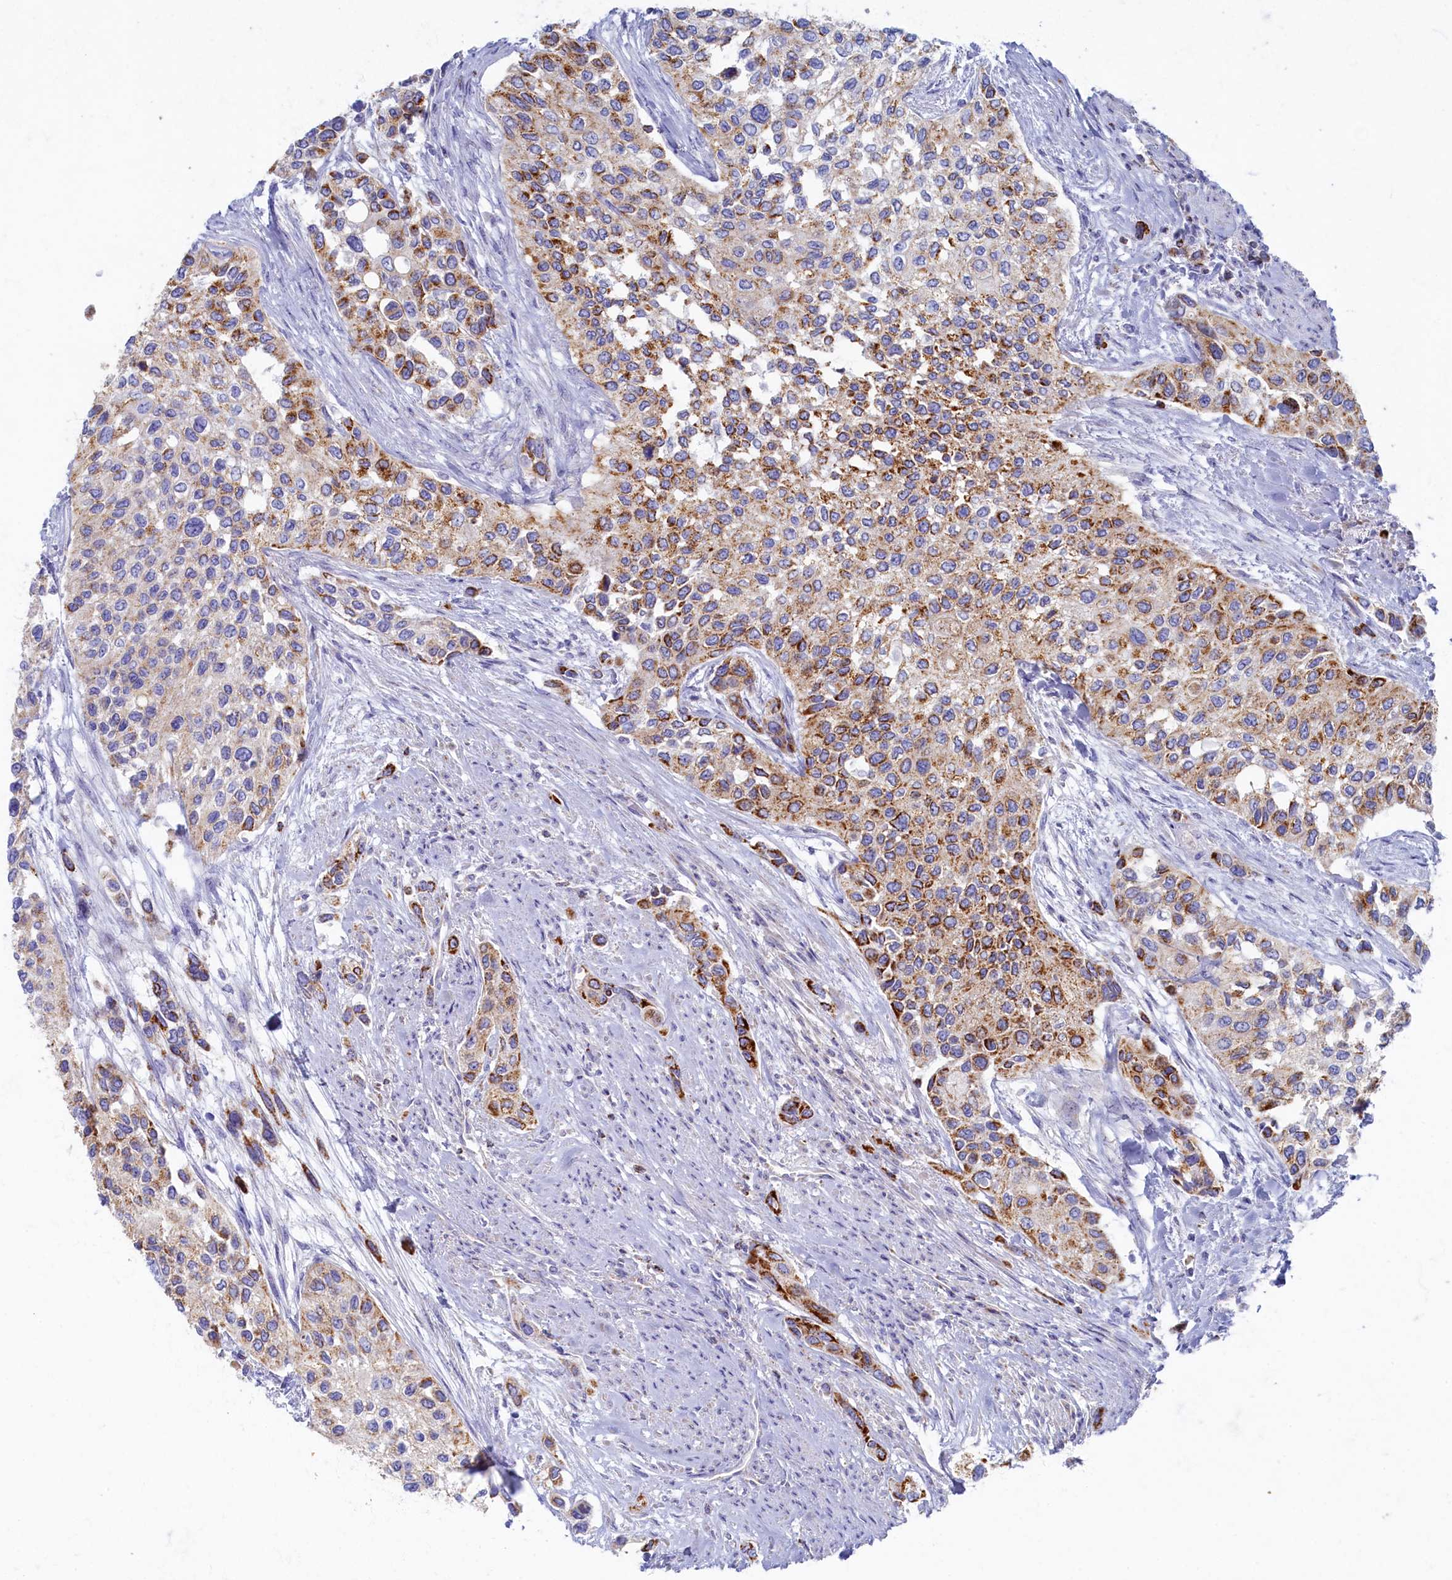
{"staining": {"intensity": "moderate", "quantity": "25%-75%", "location": "cytoplasmic/membranous"}, "tissue": "urothelial cancer", "cell_type": "Tumor cells", "image_type": "cancer", "snomed": [{"axis": "morphology", "description": "Normal tissue, NOS"}, {"axis": "morphology", "description": "Urothelial carcinoma, High grade"}, {"axis": "topography", "description": "Vascular tissue"}, {"axis": "topography", "description": "Urinary bladder"}], "caption": "Tumor cells exhibit medium levels of moderate cytoplasmic/membranous staining in about 25%-75% of cells in human urothelial cancer.", "gene": "OCIAD2", "patient": {"sex": "female", "age": 56}}